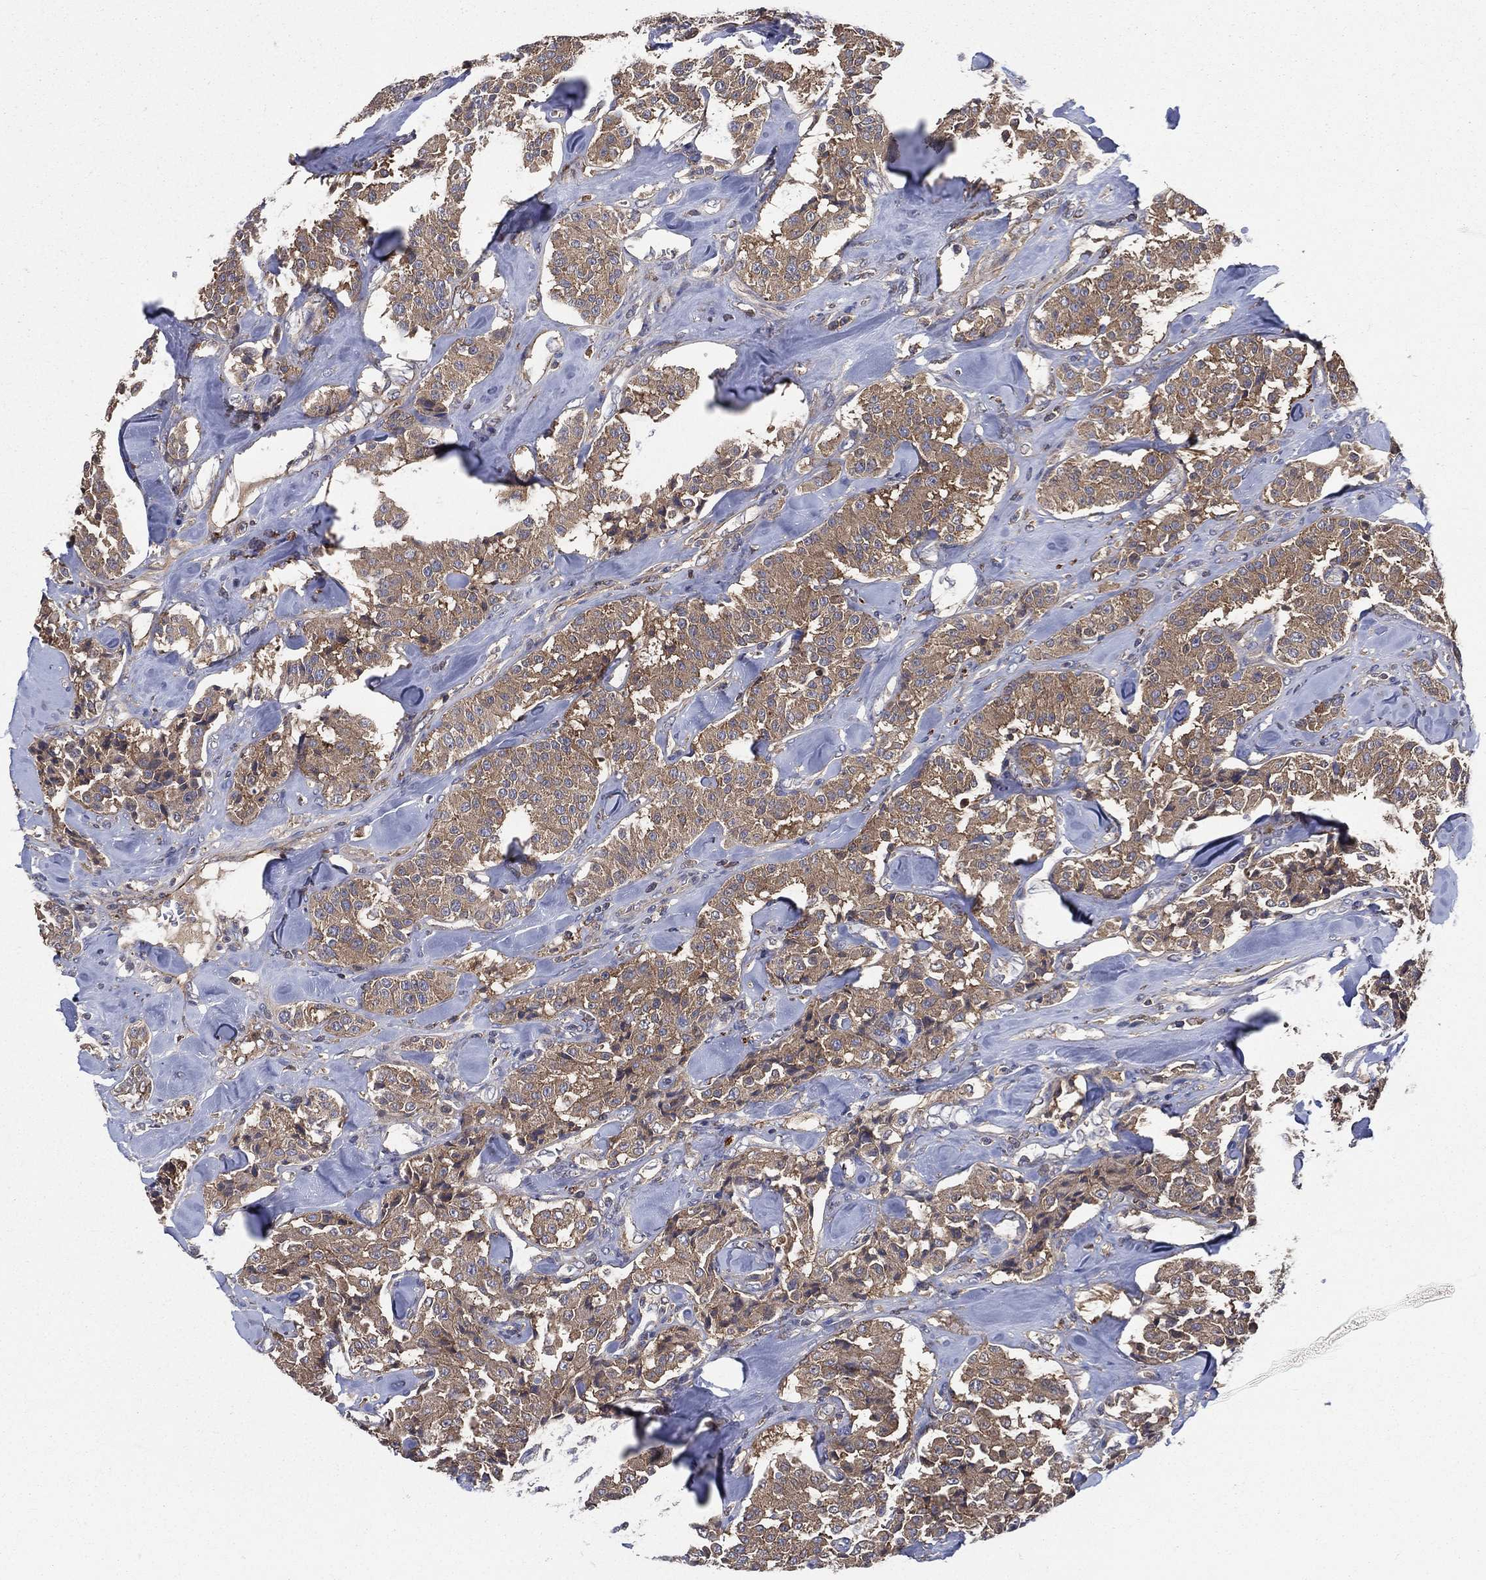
{"staining": {"intensity": "moderate", "quantity": ">75%", "location": "cytoplasmic/membranous"}, "tissue": "carcinoid", "cell_type": "Tumor cells", "image_type": "cancer", "snomed": [{"axis": "morphology", "description": "Carcinoid, malignant, NOS"}, {"axis": "topography", "description": "Pancreas"}], "caption": "Moderate cytoplasmic/membranous protein positivity is seen in approximately >75% of tumor cells in carcinoid.", "gene": "SMPD3", "patient": {"sex": "male", "age": 41}}